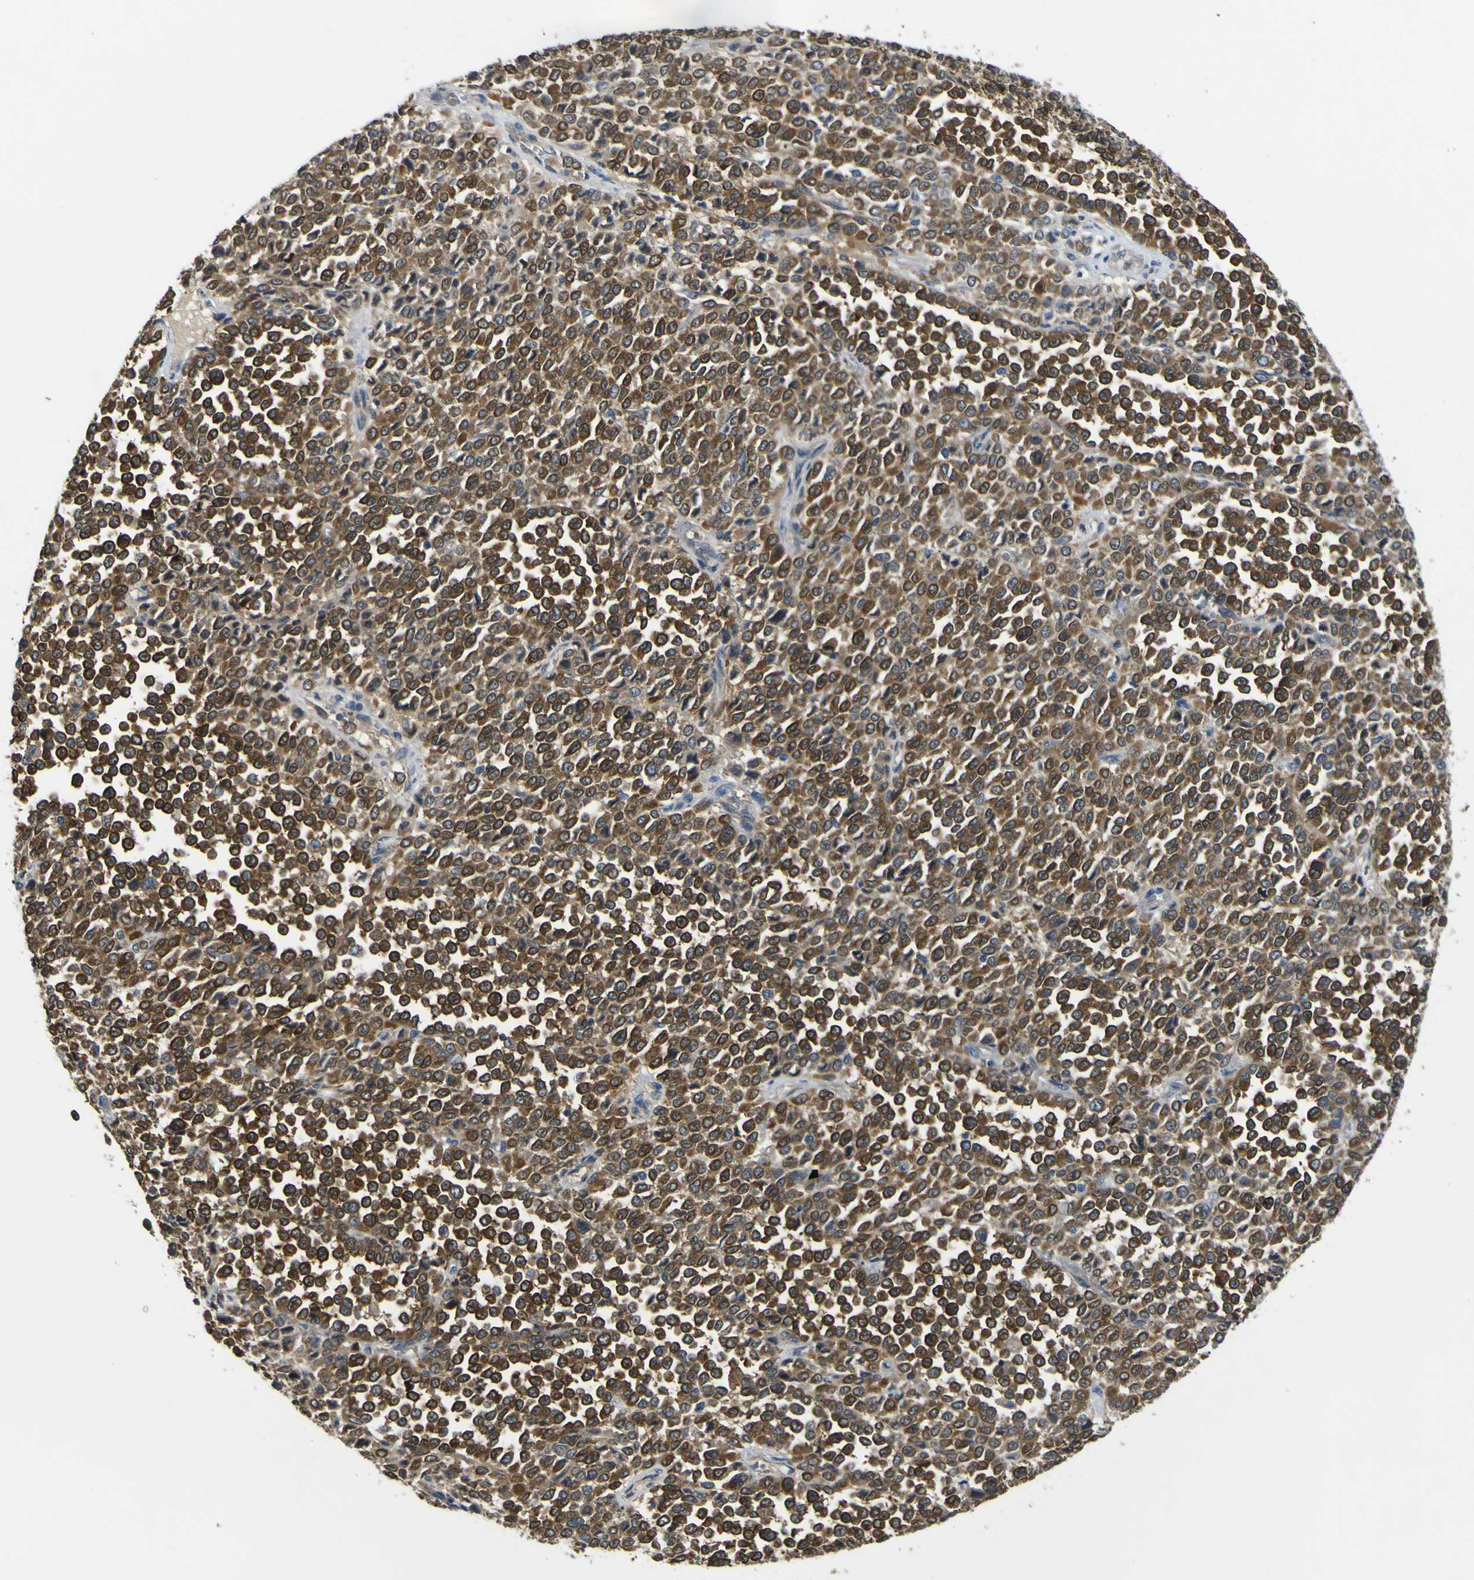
{"staining": {"intensity": "moderate", "quantity": ">75%", "location": "cytoplasmic/membranous"}, "tissue": "melanoma", "cell_type": "Tumor cells", "image_type": "cancer", "snomed": [{"axis": "morphology", "description": "Malignant melanoma, Metastatic site"}, {"axis": "topography", "description": "Pancreas"}], "caption": "The photomicrograph demonstrates immunohistochemical staining of melanoma. There is moderate cytoplasmic/membranous positivity is seen in about >75% of tumor cells. (DAB (3,3'-diaminobenzidine) IHC with brightfield microscopy, high magnification).", "gene": "EML2", "patient": {"sex": "female", "age": 30}}